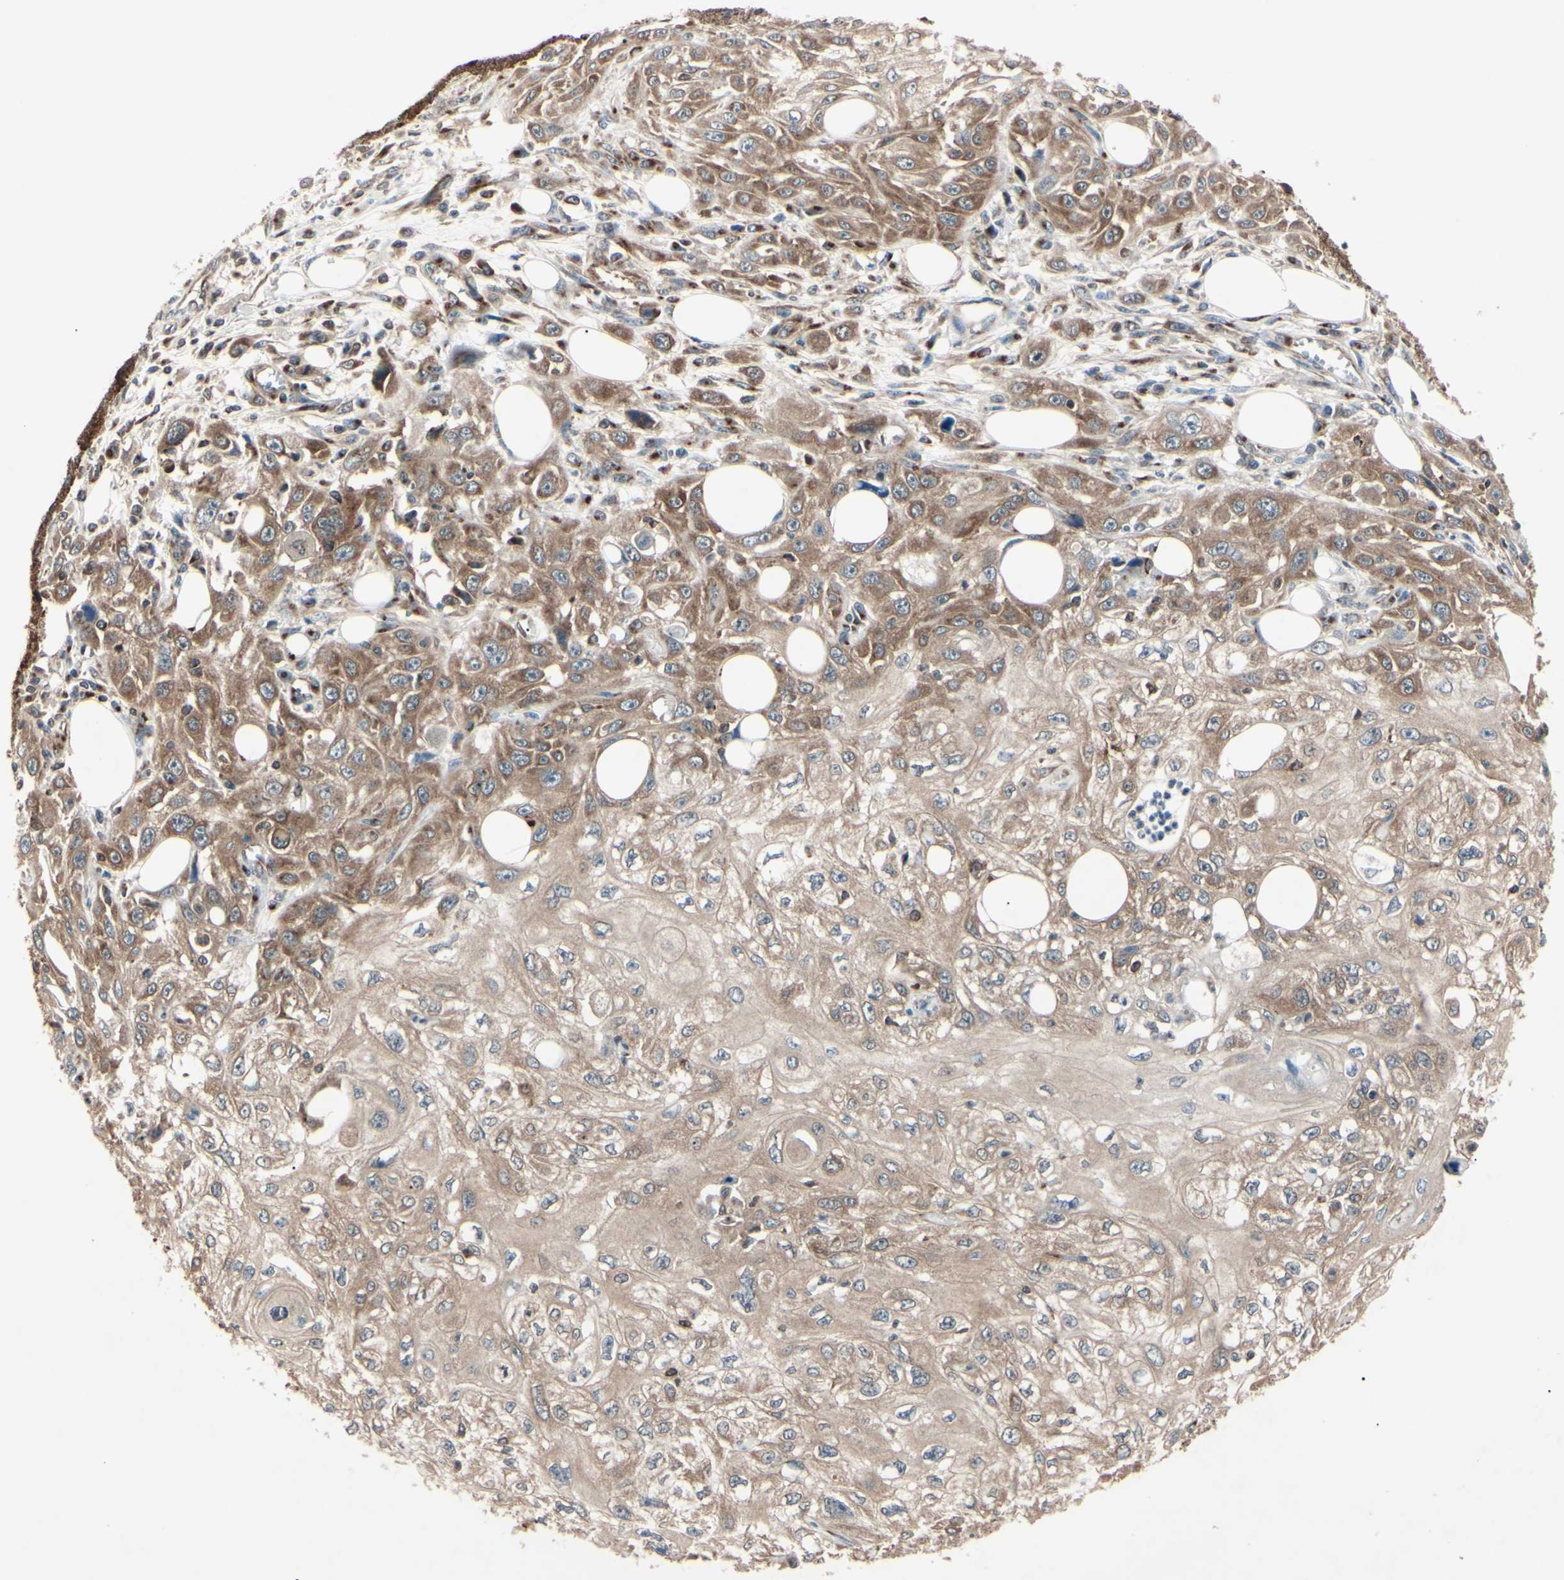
{"staining": {"intensity": "moderate", "quantity": ">75%", "location": "cytoplasmic/membranous"}, "tissue": "skin cancer", "cell_type": "Tumor cells", "image_type": "cancer", "snomed": [{"axis": "morphology", "description": "Squamous cell carcinoma, NOS"}, {"axis": "topography", "description": "Skin"}], "caption": "The immunohistochemical stain labels moderate cytoplasmic/membranous positivity in tumor cells of skin cancer tissue.", "gene": "MAPRE1", "patient": {"sex": "male", "age": 75}}